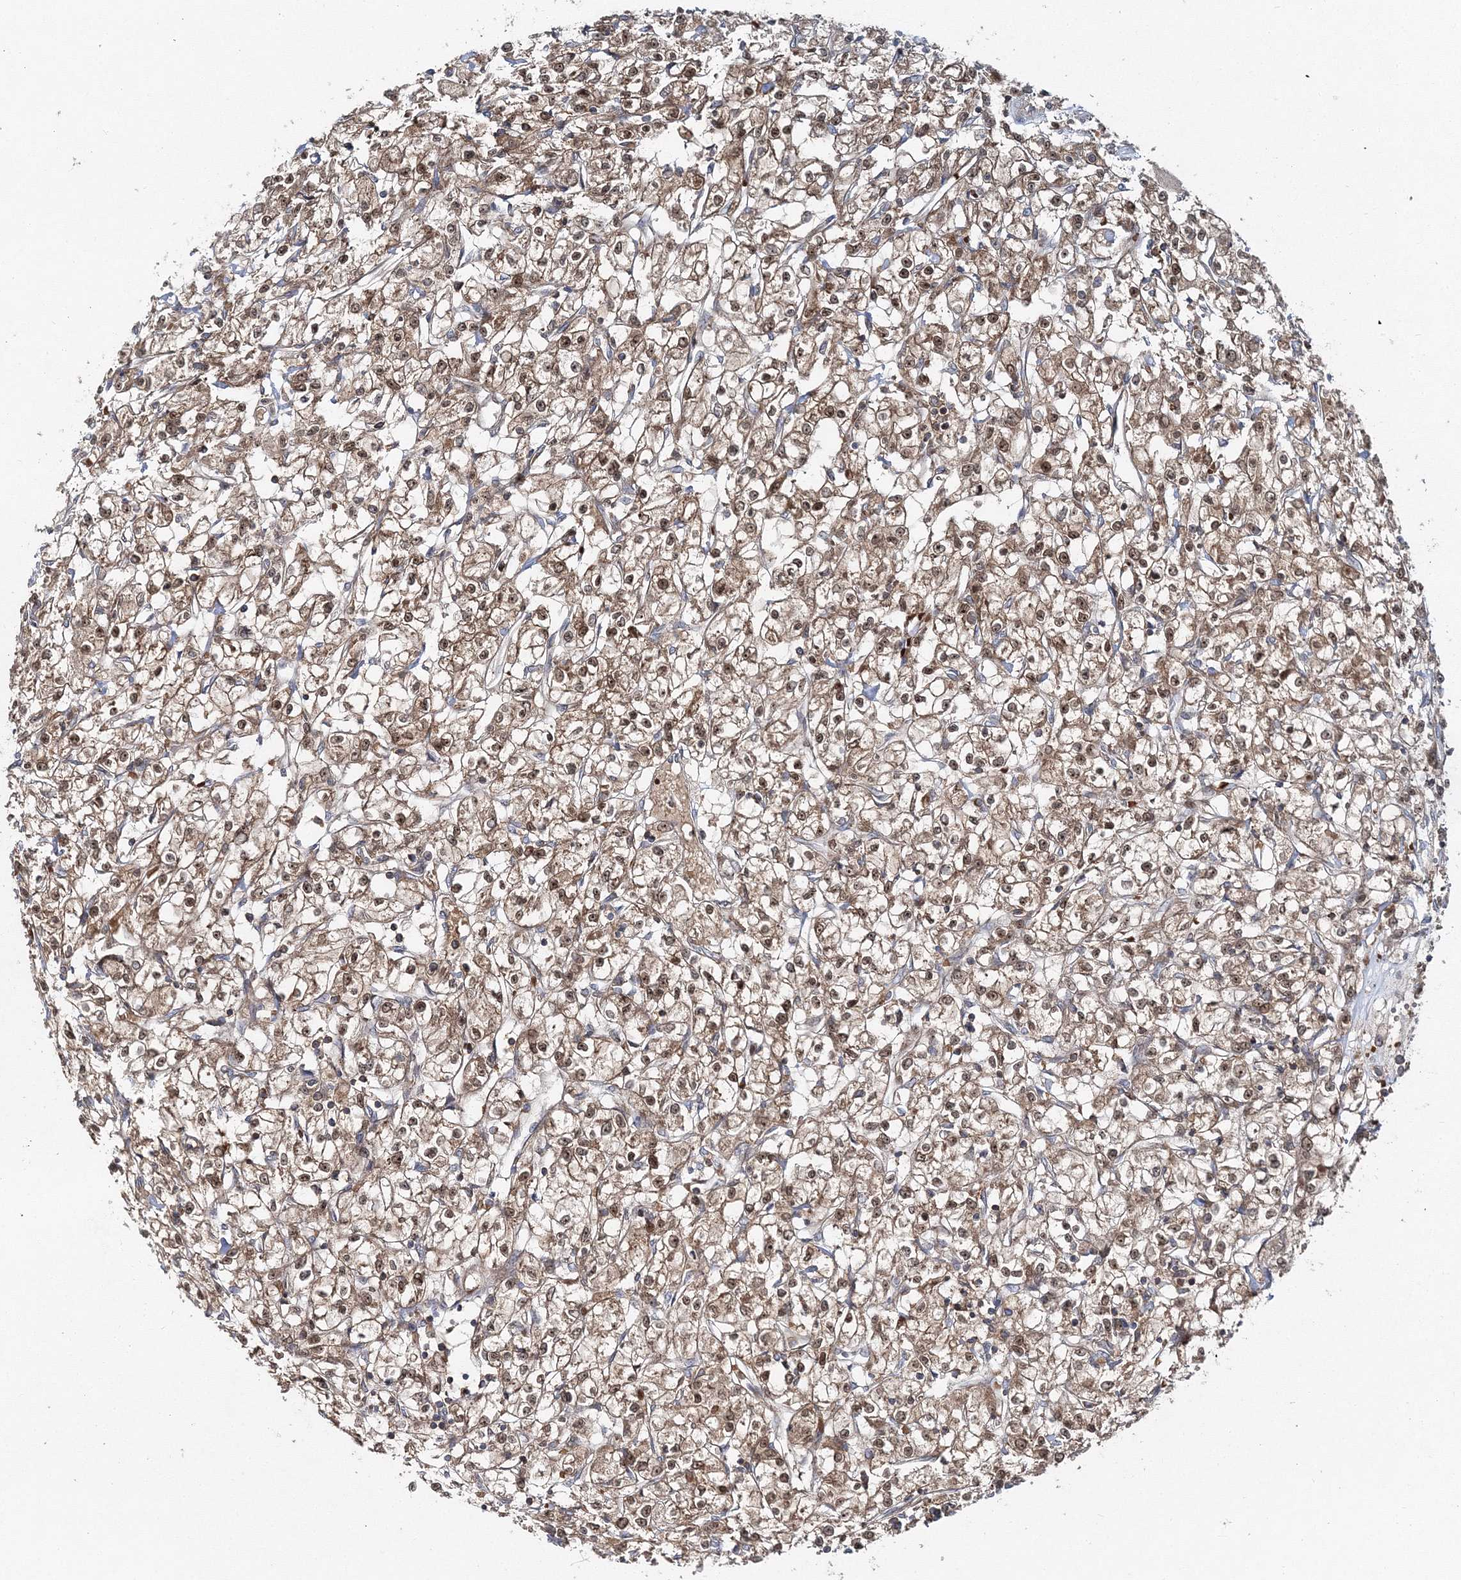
{"staining": {"intensity": "weak", "quantity": ">75%", "location": "cytoplasmic/membranous,nuclear"}, "tissue": "renal cancer", "cell_type": "Tumor cells", "image_type": "cancer", "snomed": [{"axis": "morphology", "description": "Adenocarcinoma, NOS"}, {"axis": "topography", "description": "Kidney"}], "caption": "Approximately >75% of tumor cells in adenocarcinoma (renal) exhibit weak cytoplasmic/membranous and nuclear protein expression as visualized by brown immunohistochemical staining.", "gene": "PCBD2", "patient": {"sex": "female", "age": 59}}